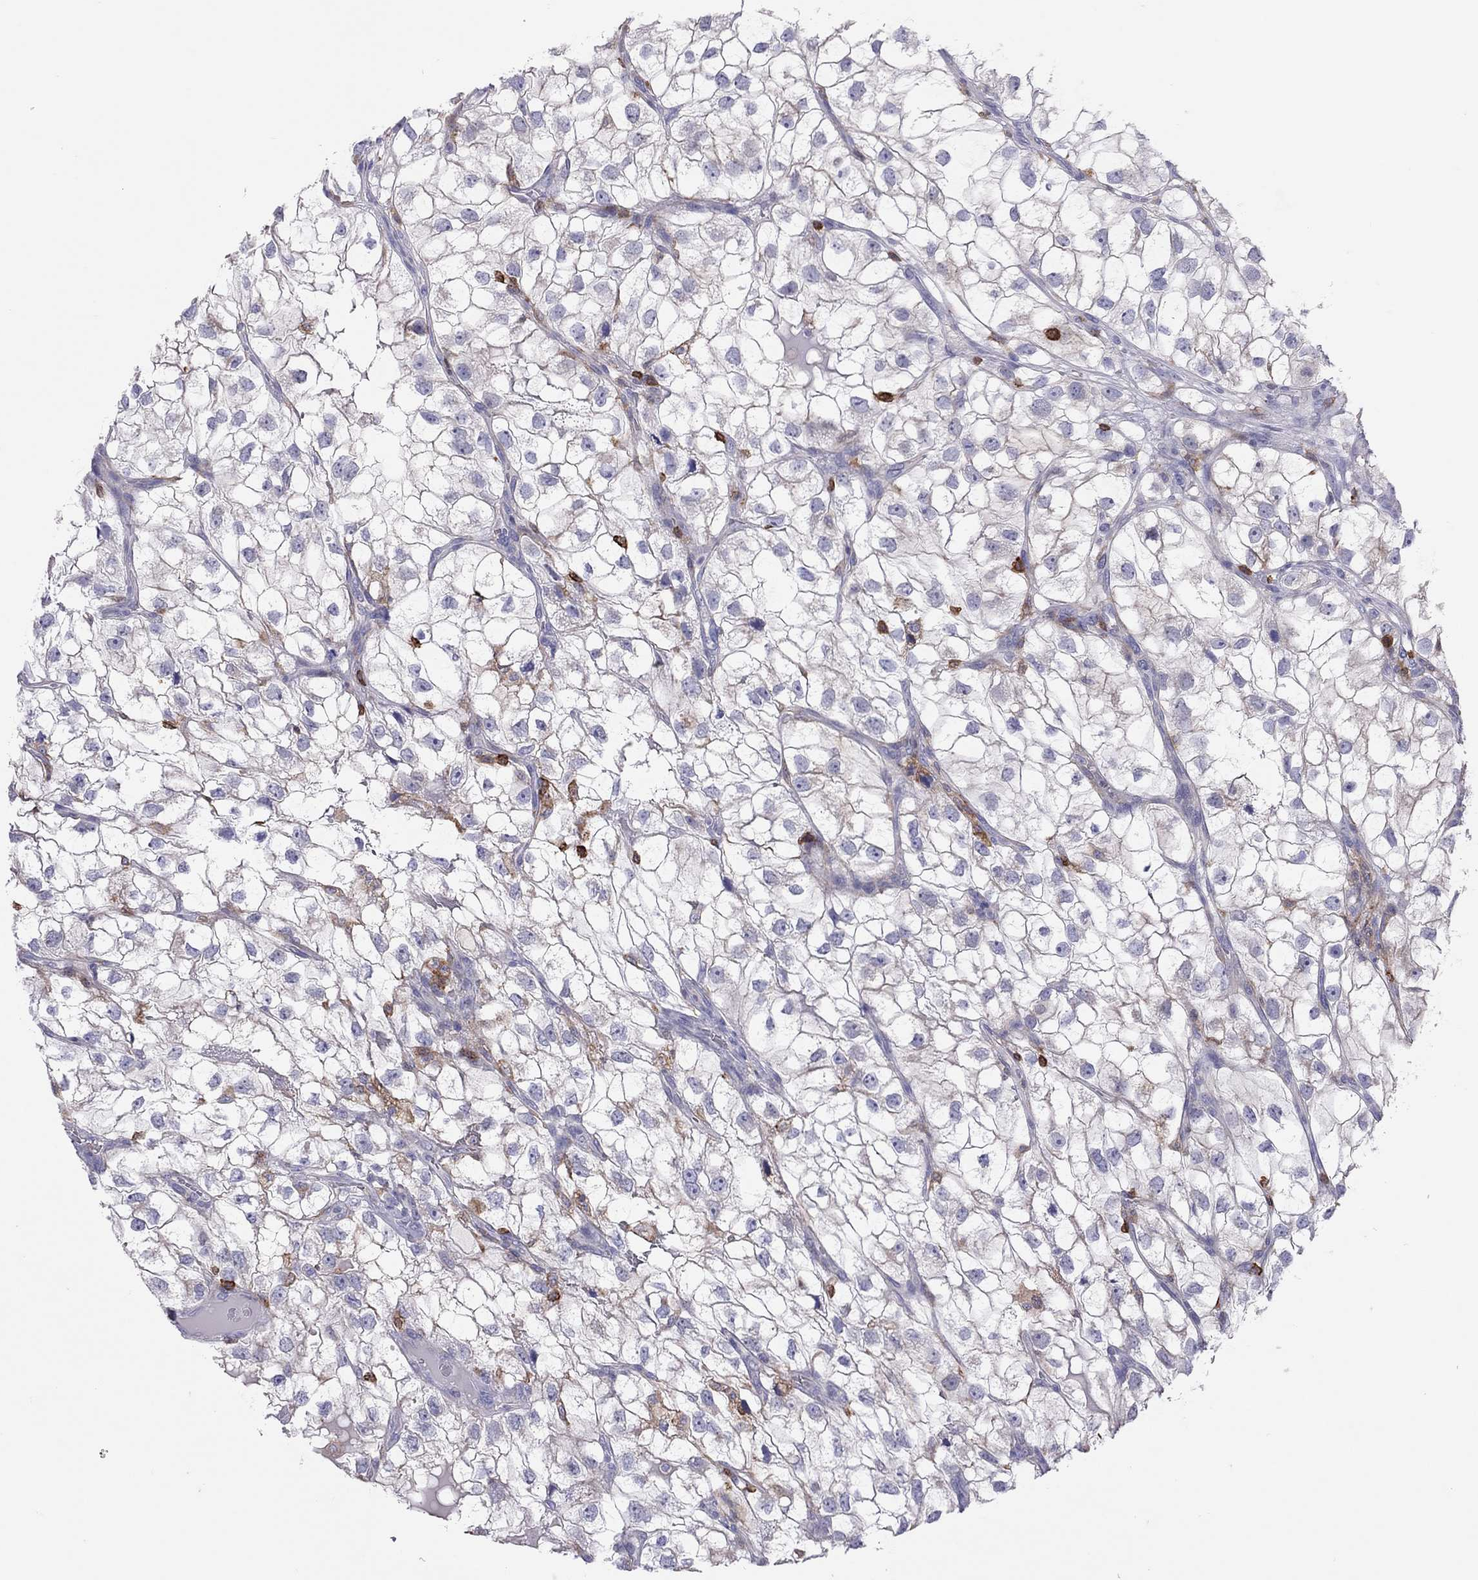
{"staining": {"intensity": "negative", "quantity": "none", "location": "none"}, "tissue": "renal cancer", "cell_type": "Tumor cells", "image_type": "cancer", "snomed": [{"axis": "morphology", "description": "Adenocarcinoma, NOS"}, {"axis": "topography", "description": "Kidney"}], "caption": "A high-resolution photomicrograph shows immunohistochemistry (IHC) staining of renal cancer, which exhibits no significant expression in tumor cells.", "gene": "MND1", "patient": {"sex": "male", "age": 59}}